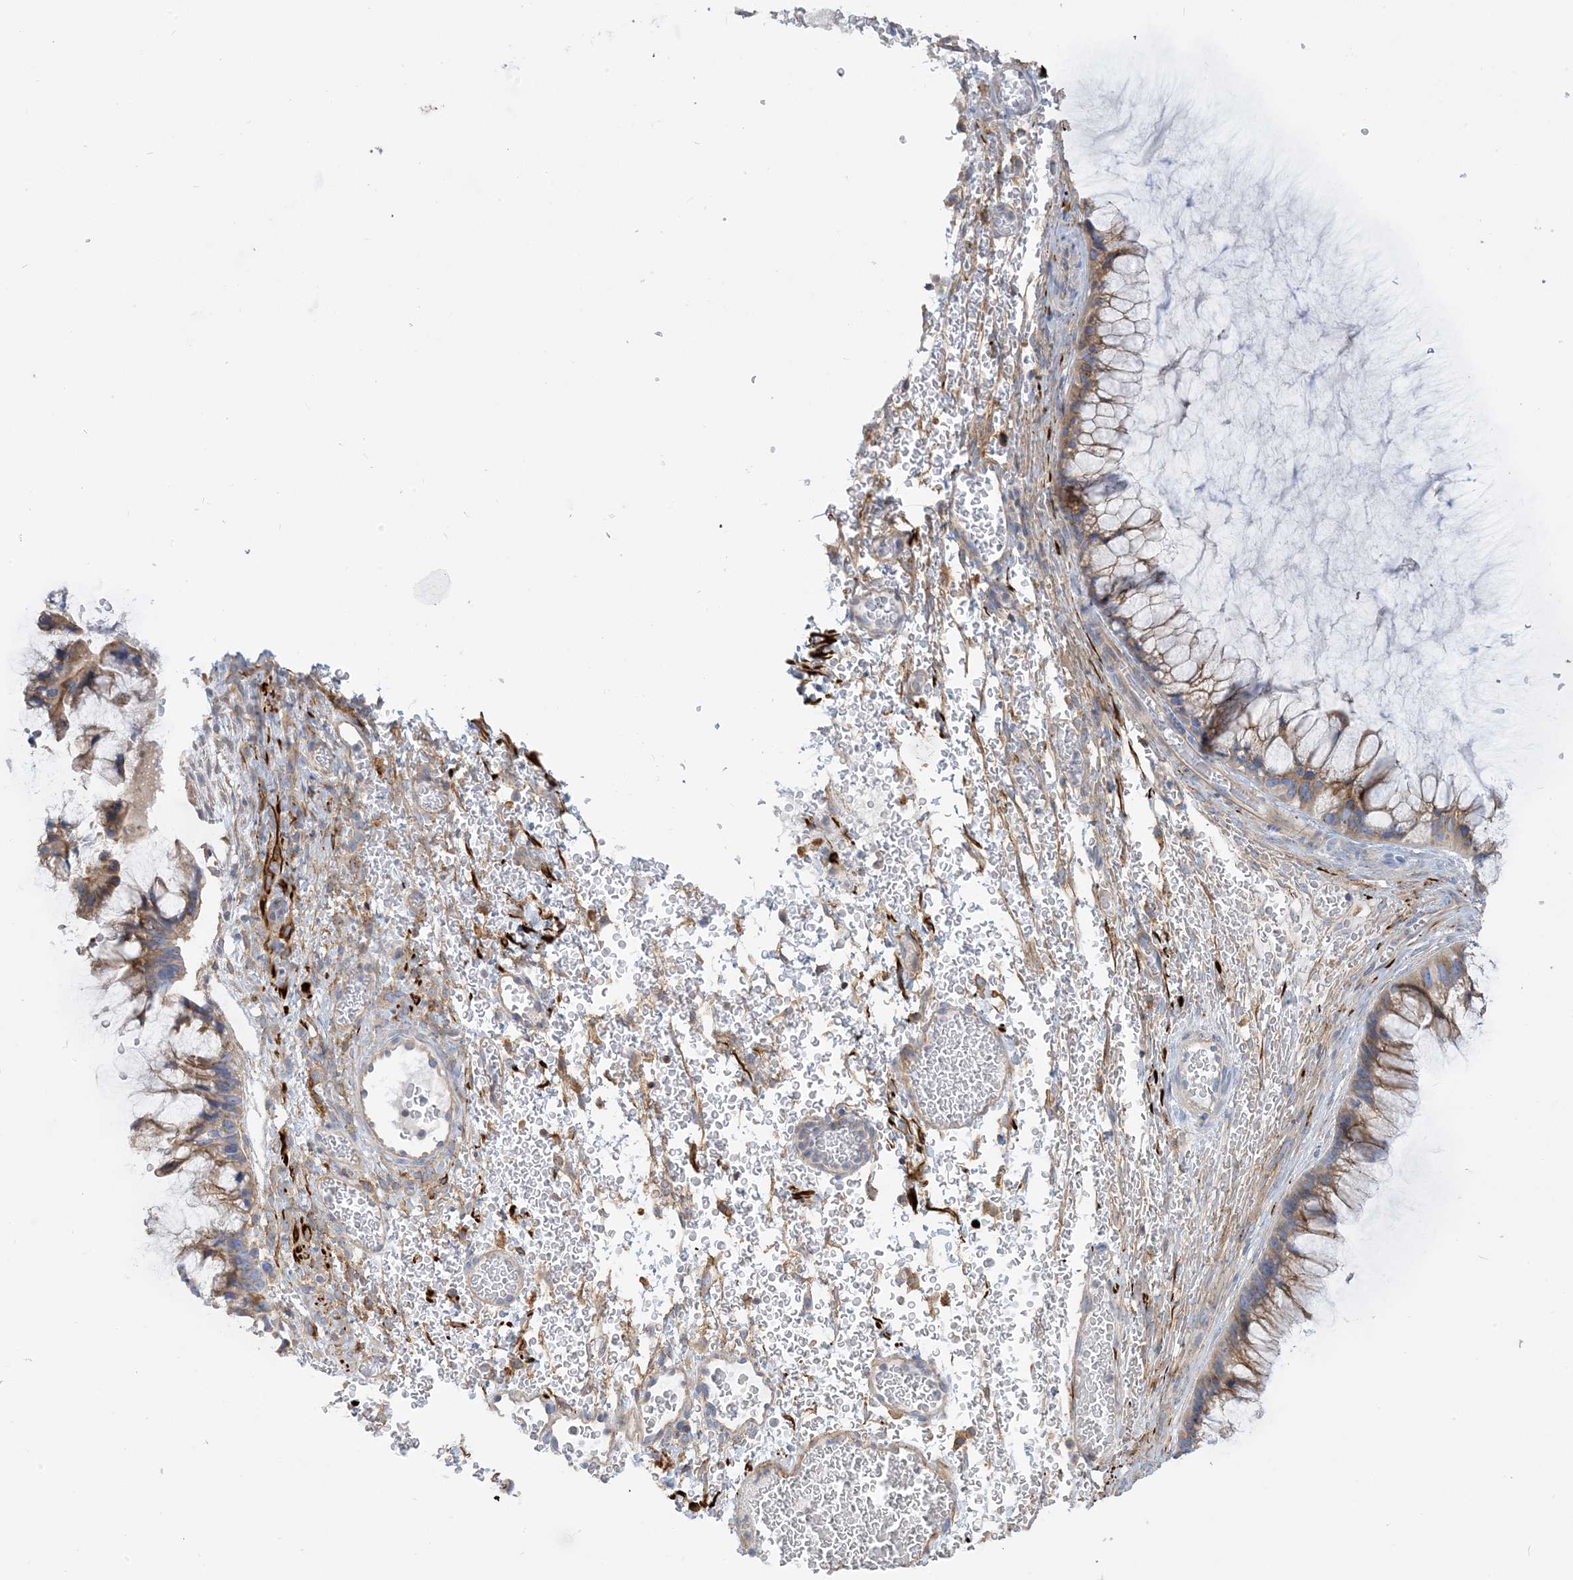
{"staining": {"intensity": "moderate", "quantity": ">75%", "location": "cytoplasmic/membranous"}, "tissue": "ovarian cancer", "cell_type": "Tumor cells", "image_type": "cancer", "snomed": [{"axis": "morphology", "description": "Cystadenocarcinoma, mucinous, NOS"}, {"axis": "topography", "description": "Ovary"}], "caption": "Immunohistochemical staining of ovarian cancer (mucinous cystadenocarcinoma) demonstrates moderate cytoplasmic/membranous protein positivity in about >75% of tumor cells.", "gene": "CALHM5", "patient": {"sex": "female", "age": 37}}